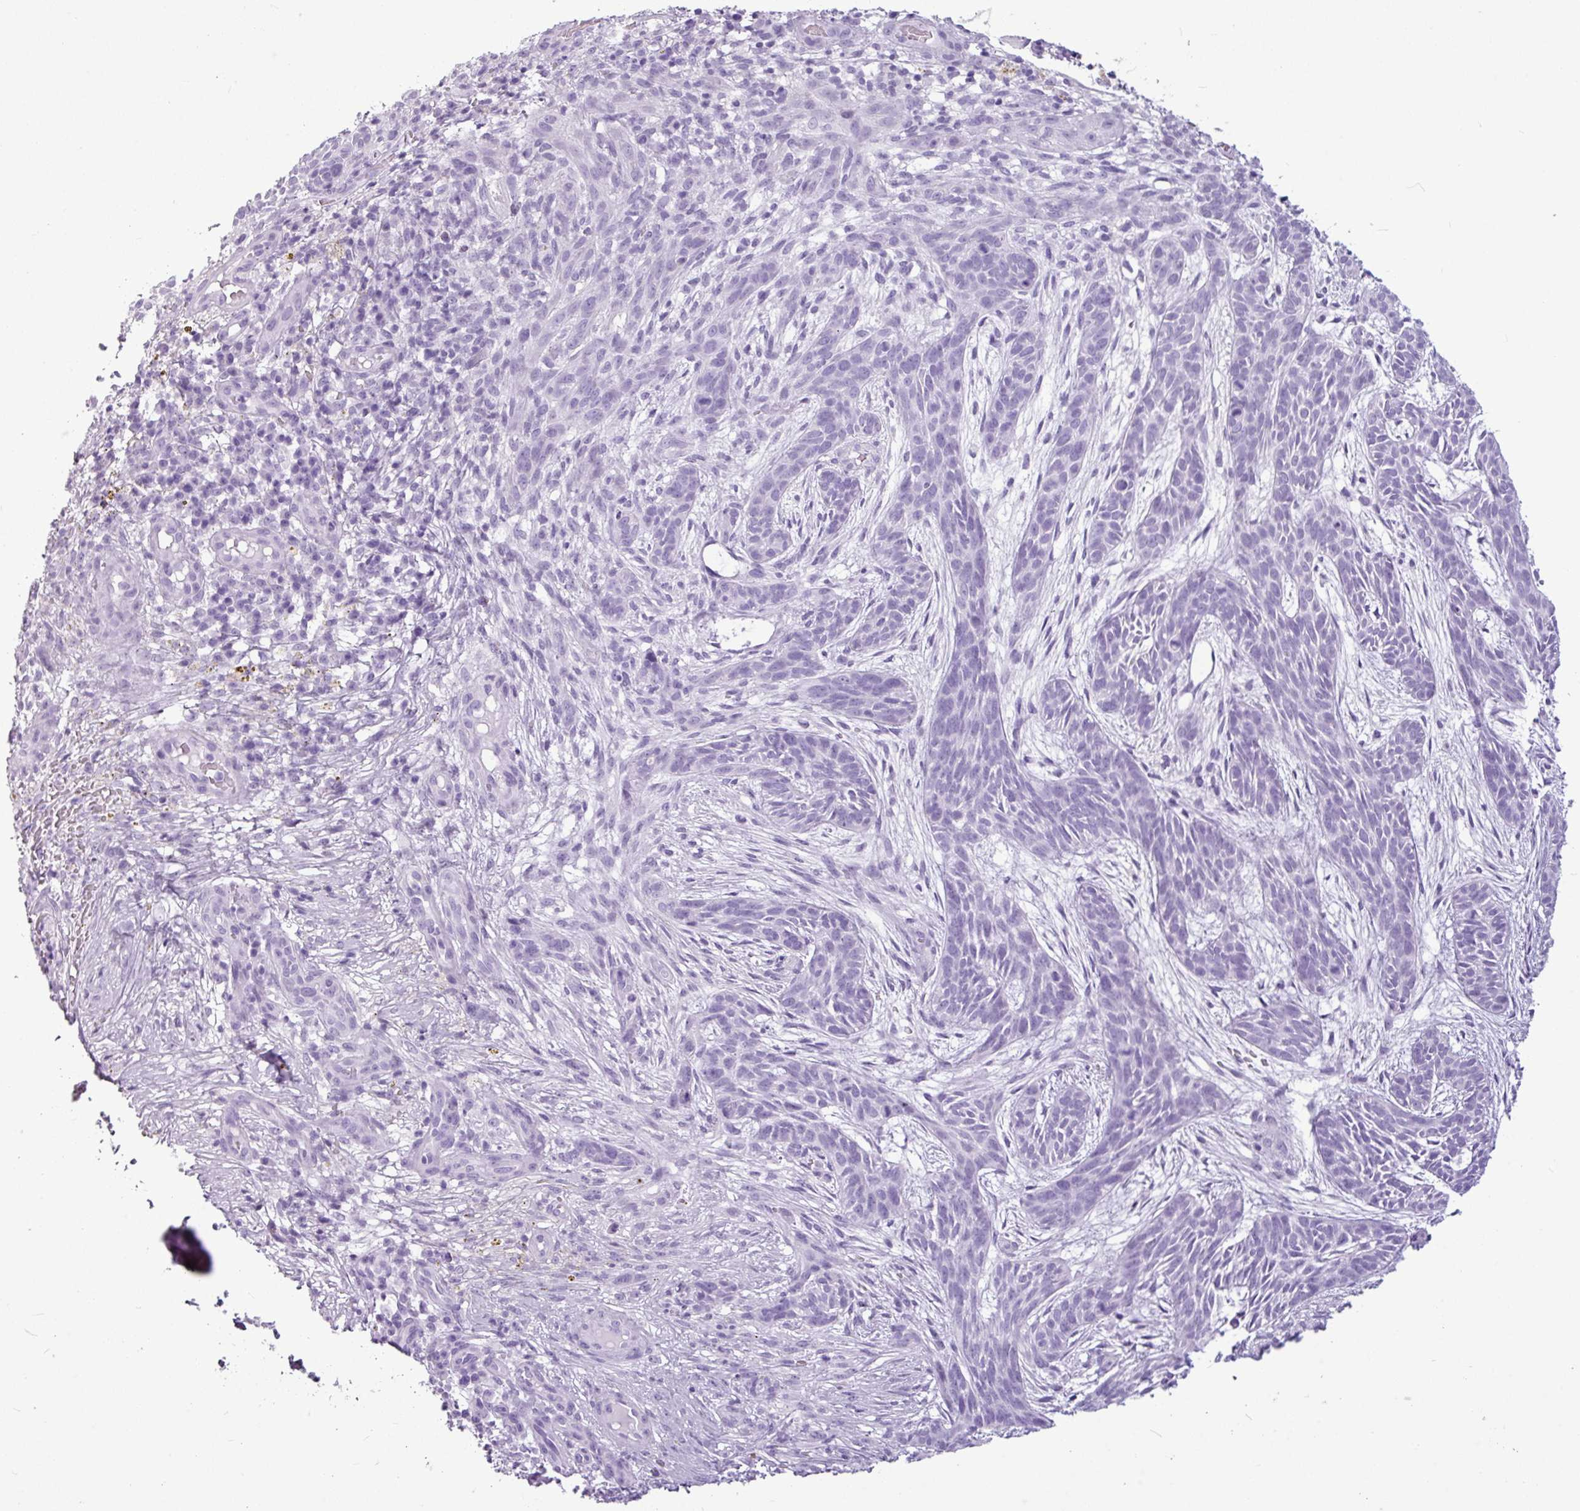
{"staining": {"intensity": "negative", "quantity": "none", "location": "none"}, "tissue": "skin cancer", "cell_type": "Tumor cells", "image_type": "cancer", "snomed": [{"axis": "morphology", "description": "Basal cell carcinoma"}, {"axis": "topography", "description": "Skin"}], "caption": "There is no significant positivity in tumor cells of skin cancer.", "gene": "AMY1B", "patient": {"sex": "male", "age": 89}}